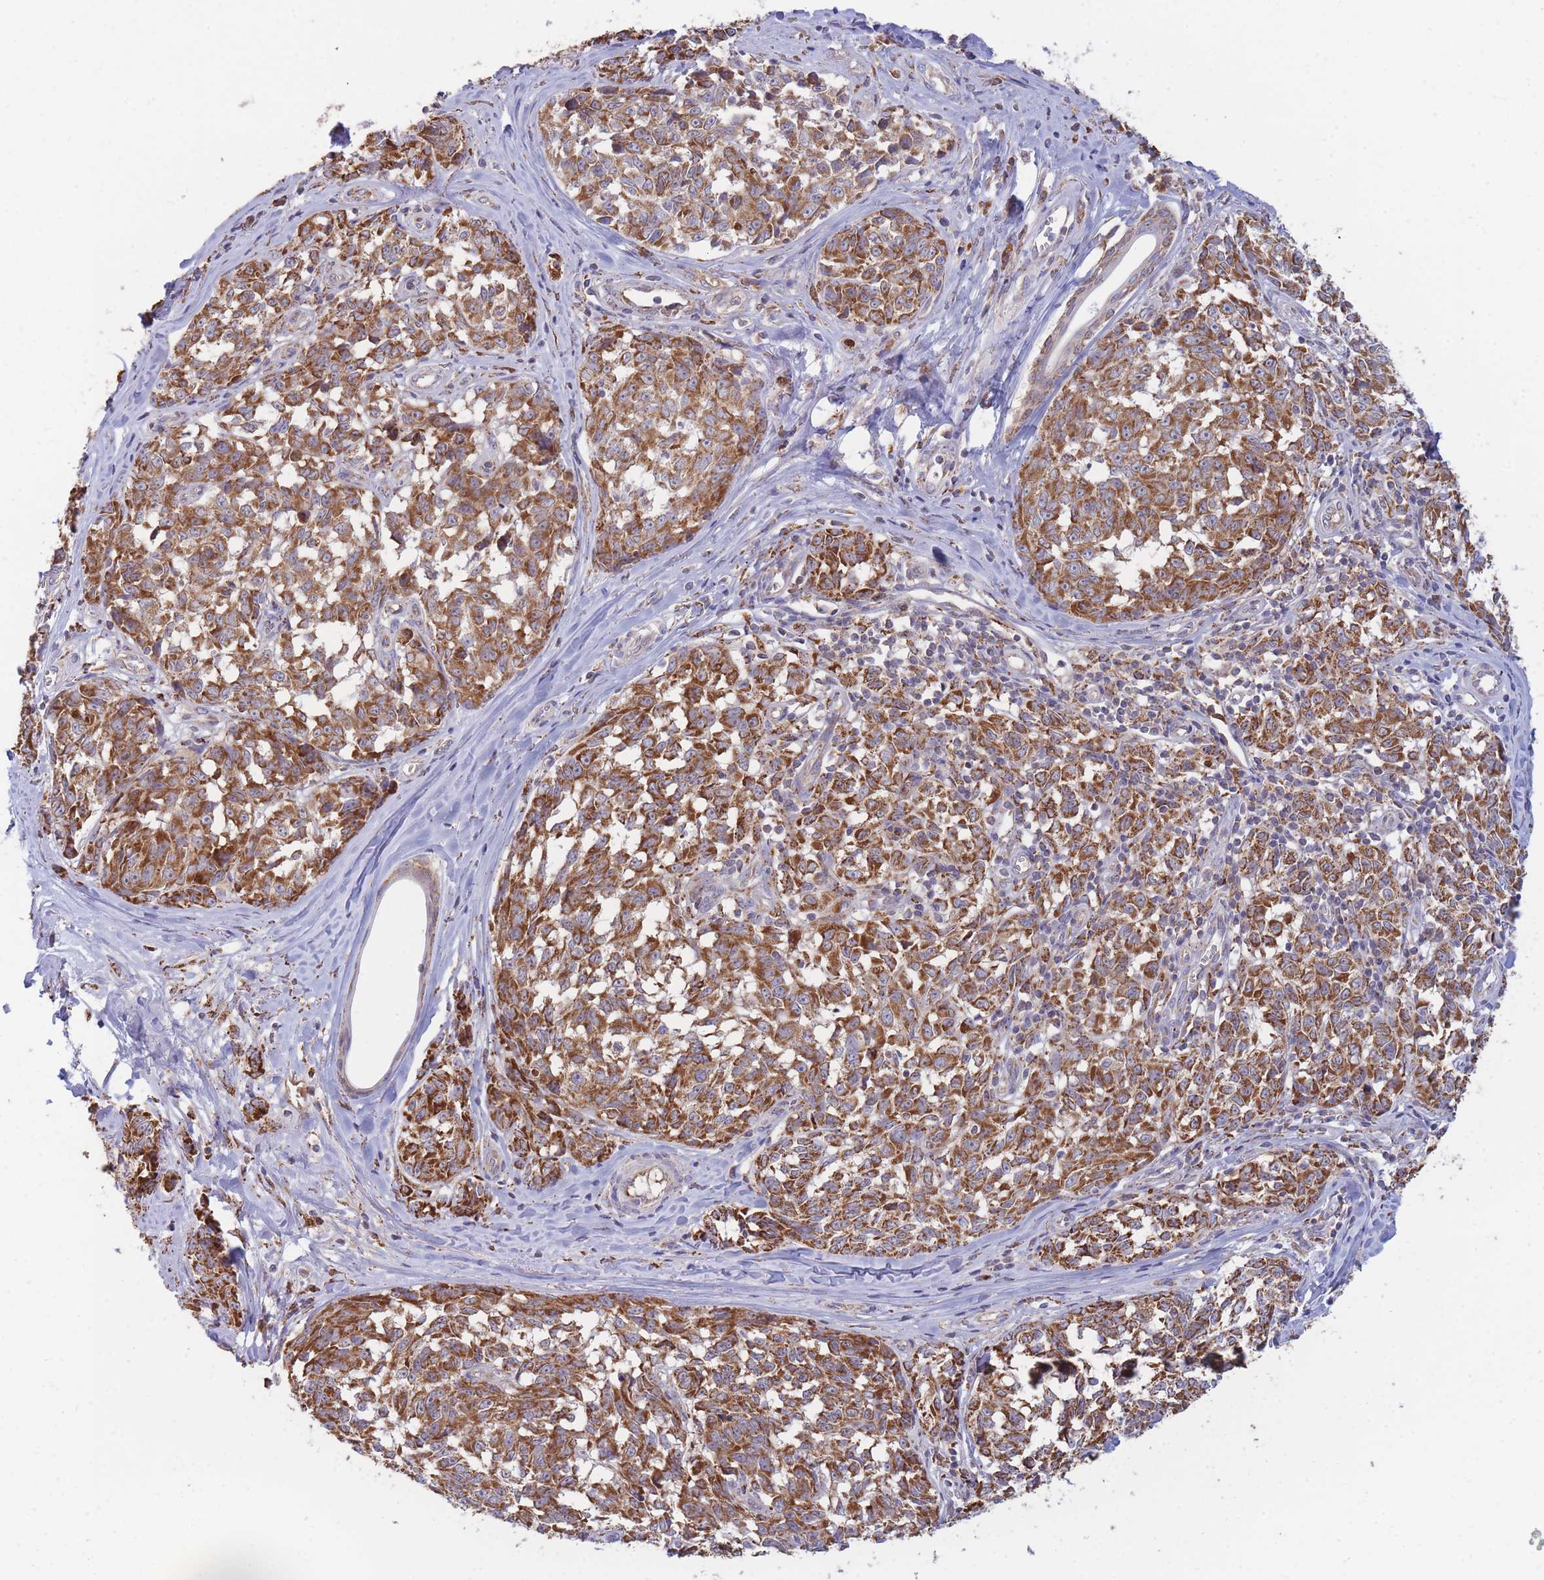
{"staining": {"intensity": "strong", "quantity": ">75%", "location": "cytoplasmic/membranous"}, "tissue": "melanoma", "cell_type": "Tumor cells", "image_type": "cancer", "snomed": [{"axis": "morphology", "description": "Normal tissue, NOS"}, {"axis": "morphology", "description": "Malignant melanoma, NOS"}, {"axis": "topography", "description": "Skin"}], "caption": "Human melanoma stained with a brown dye reveals strong cytoplasmic/membranous positive positivity in approximately >75% of tumor cells.", "gene": "MRPL17", "patient": {"sex": "female", "age": 64}}